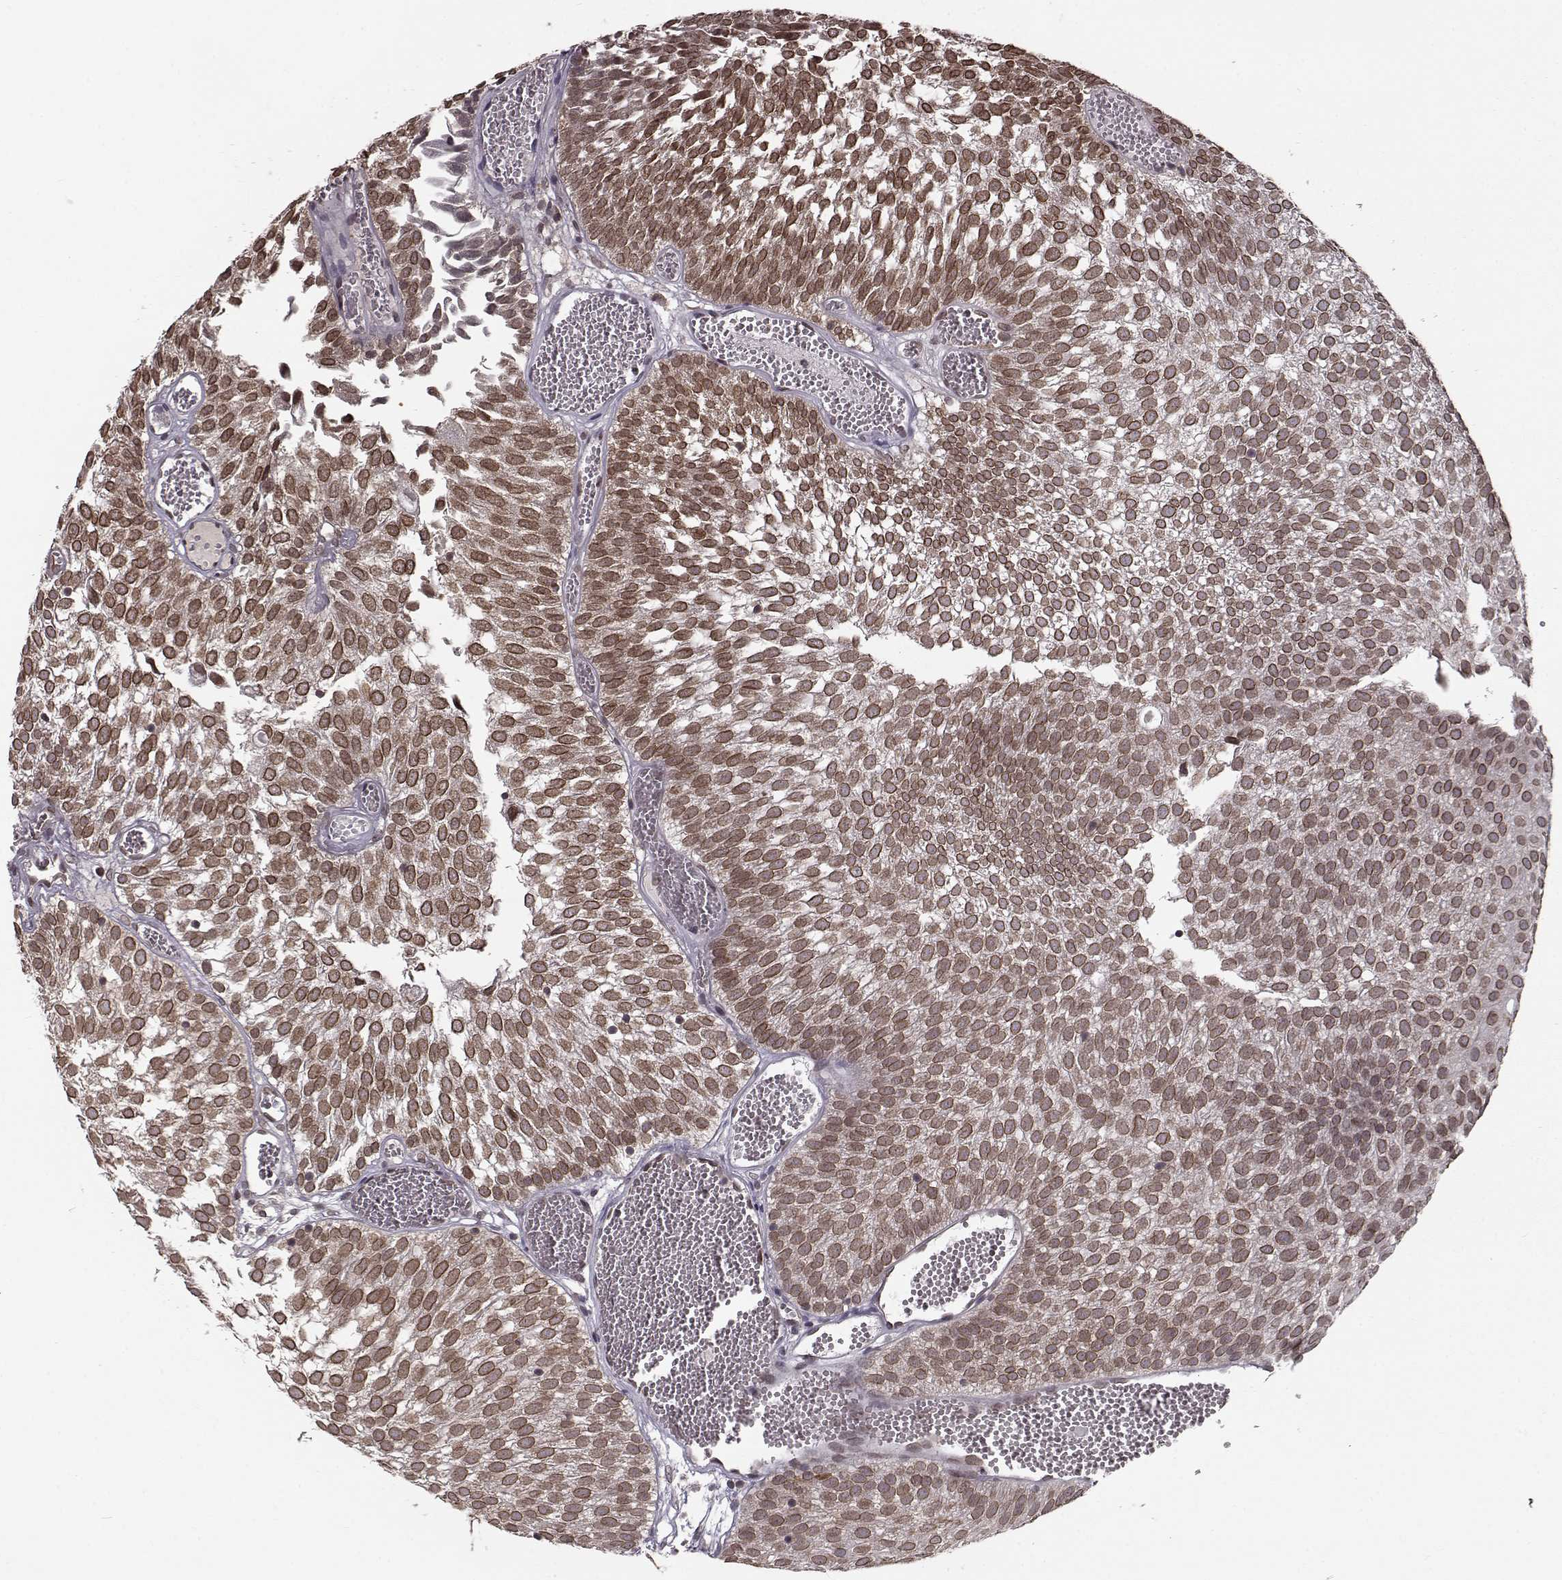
{"staining": {"intensity": "moderate", "quantity": ">75%", "location": "cytoplasmic/membranous,nuclear"}, "tissue": "urothelial cancer", "cell_type": "Tumor cells", "image_type": "cancer", "snomed": [{"axis": "morphology", "description": "Urothelial carcinoma, Low grade"}, {"axis": "topography", "description": "Urinary bladder"}], "caption": "Urothelial cancer stained for a protein demonstrates moderate cytoplasmic/membranous and nuclear positivity in tumor cells. Using DAB (3,3'-diaminobenzidine) (brown) and hematoxylin (blue) stains, captured at high magnification using brightfield microscopy.", "gene": "NUP37", "patient": {"sex": "male", "age": 52}}